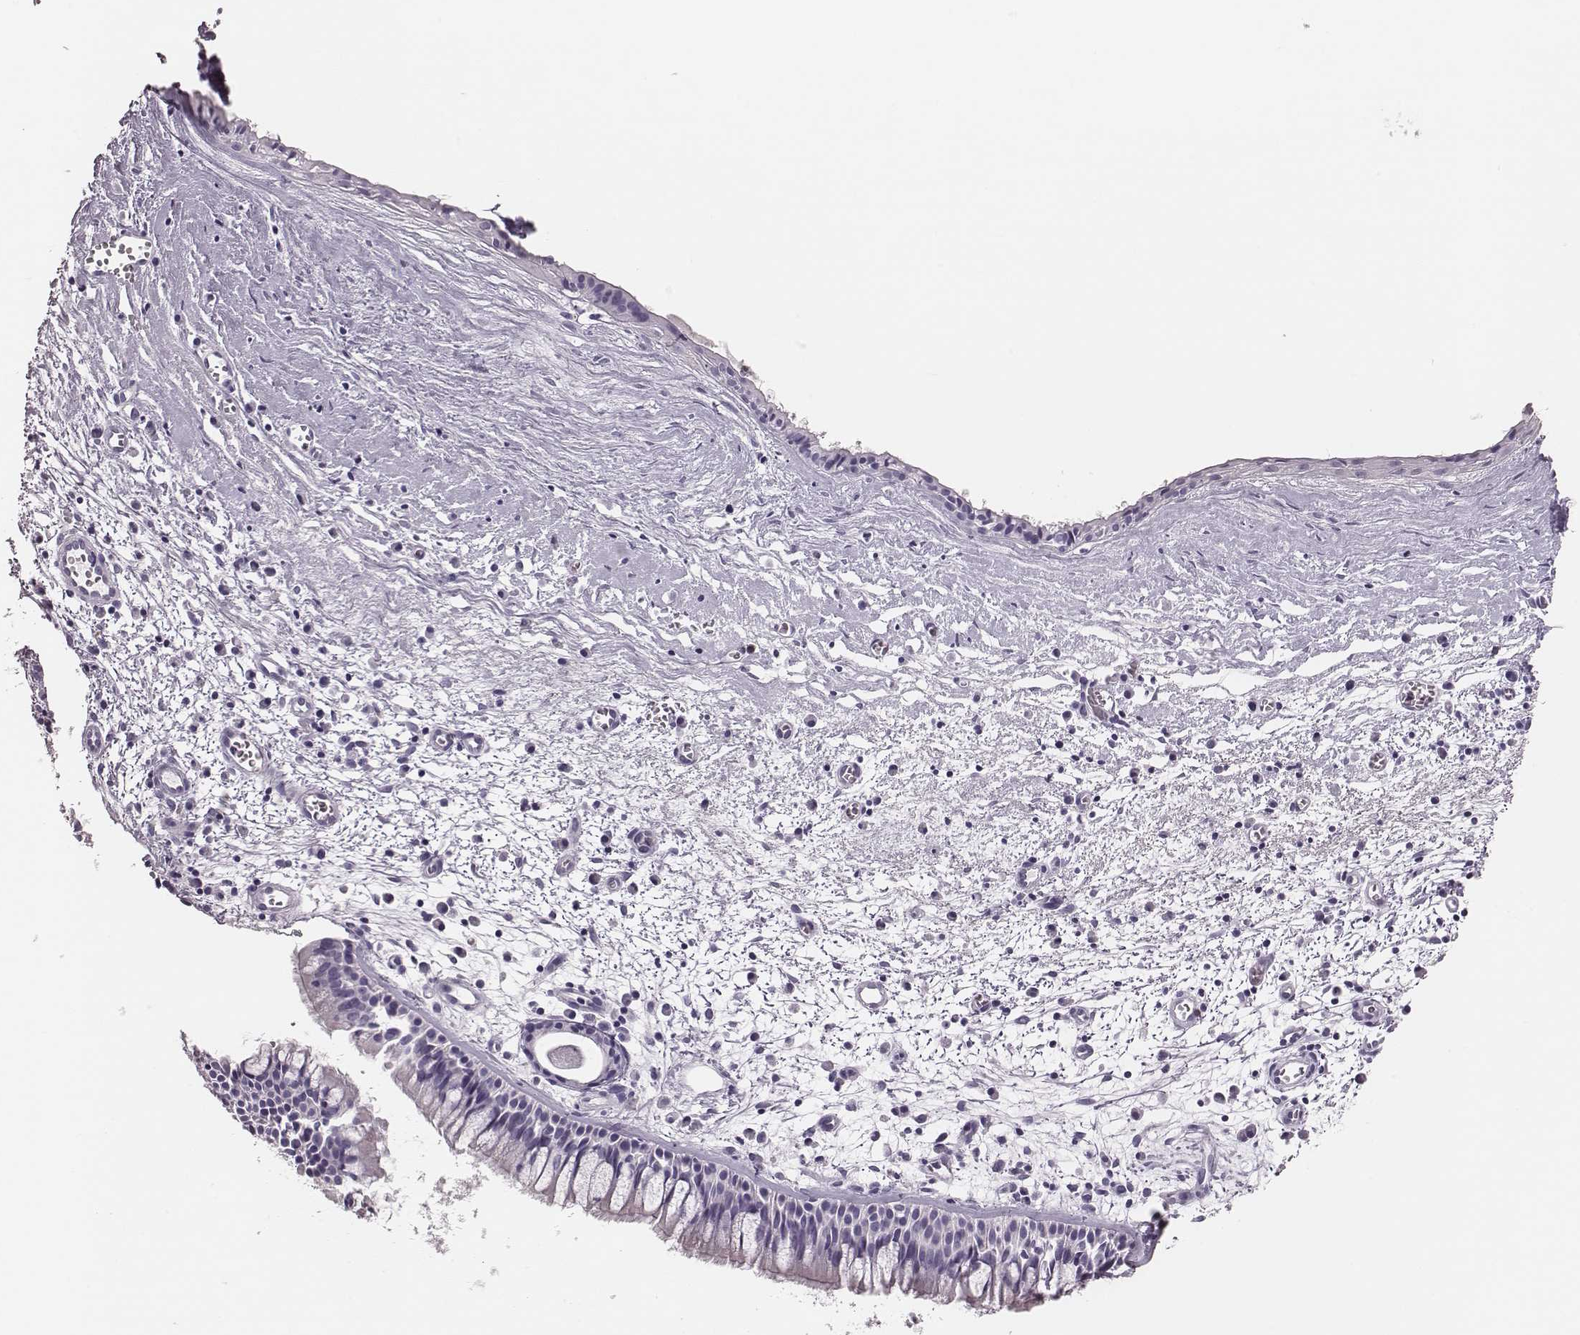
{"staining": {"intensity": "negative", "quantity": "none", "location": "none"}, "tissue": "nasopharynx", "cell_type": "Respiratory epithelial cells", "image_type": "normal", "snomed": [{"axis": "morphology", "description": "Normal tissue, NOS"}, {"axis": "topography", "description": "Nasopharynx"}], "caption": "Nasopharynx stained for a protein using immunohistochemistry exhibits no positivity respiratory epithelial cells.", "gene": "H1", "patient": {"sex": "male", "age": 83}}